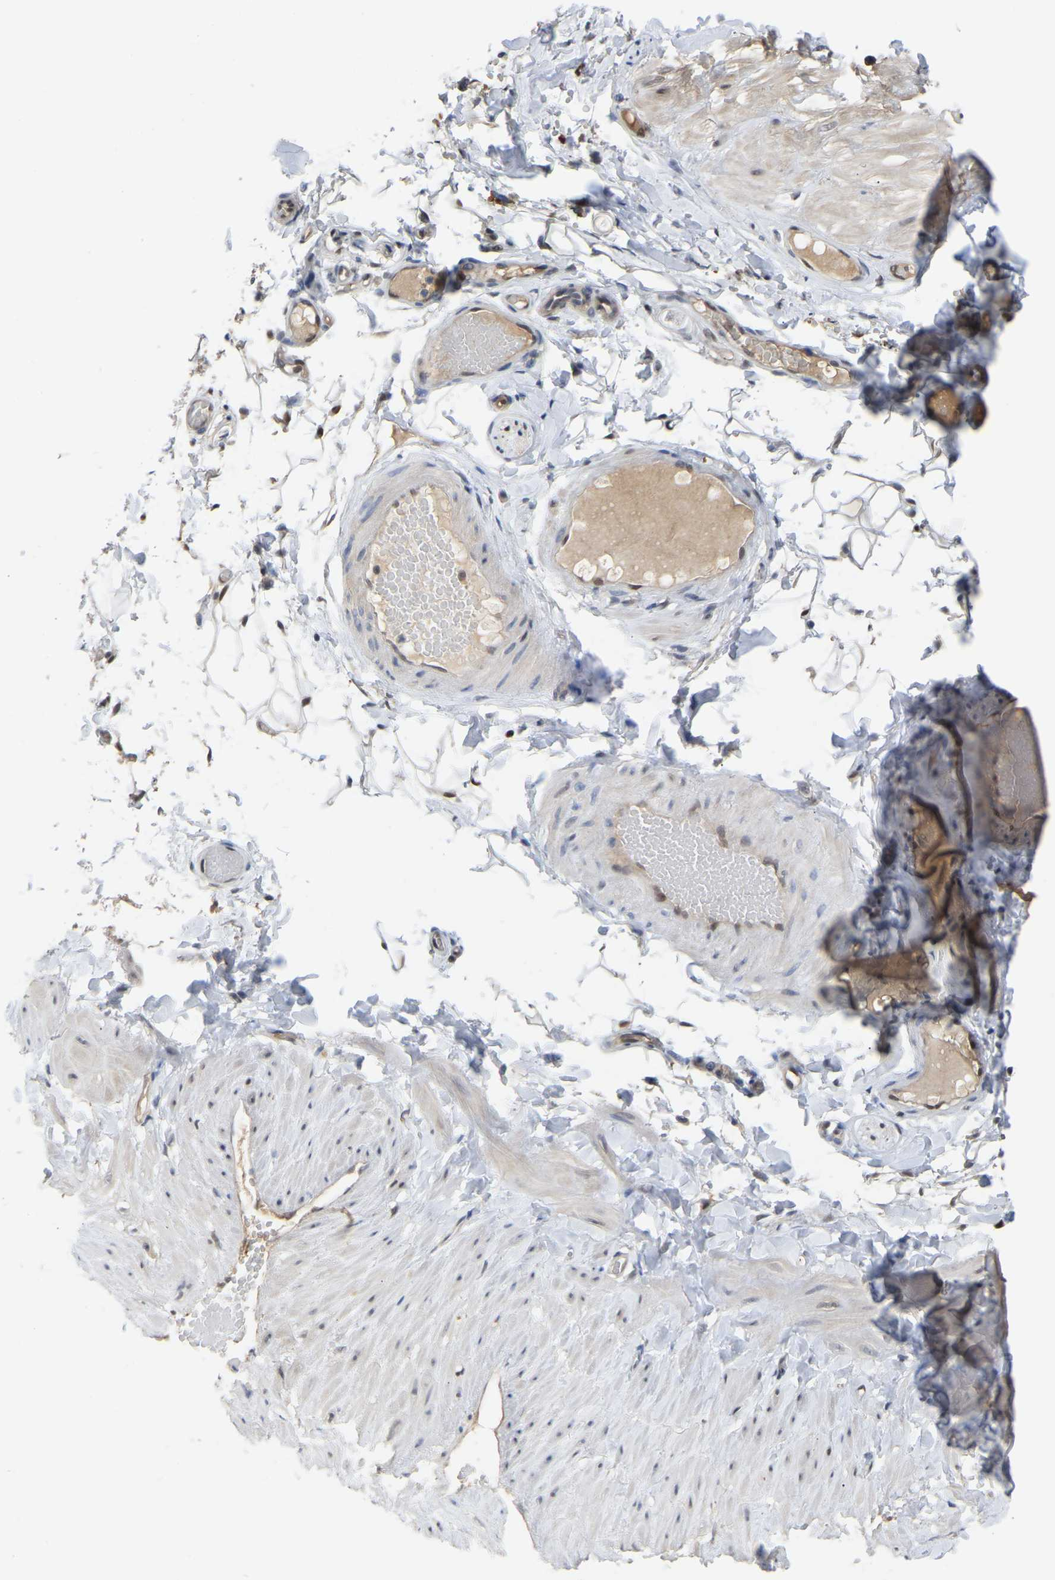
{"staining": {"intensity": "negative", "quantity": "none", "location": "none"}, "tissue": "adipose tissue", "cell_type": "Adipocytes", "image_type": "normal", "snomed": [{"axis": "morphology", "description": "Normal tissue, NOS"}, {"axis": "topography", "description": "Adipose tissue"}, {"axis": "topography", "description": "Vascular tissue"}, {"axis": "topography", "description": "Peripheral nerve tissue"}], "caption": "The immunohistochemistry (IHC) micrograph has no significant expression in adipocytes of adipose tissue.", "gene": "KLRG2", "patient": {"sex": "male", "age": 25}}